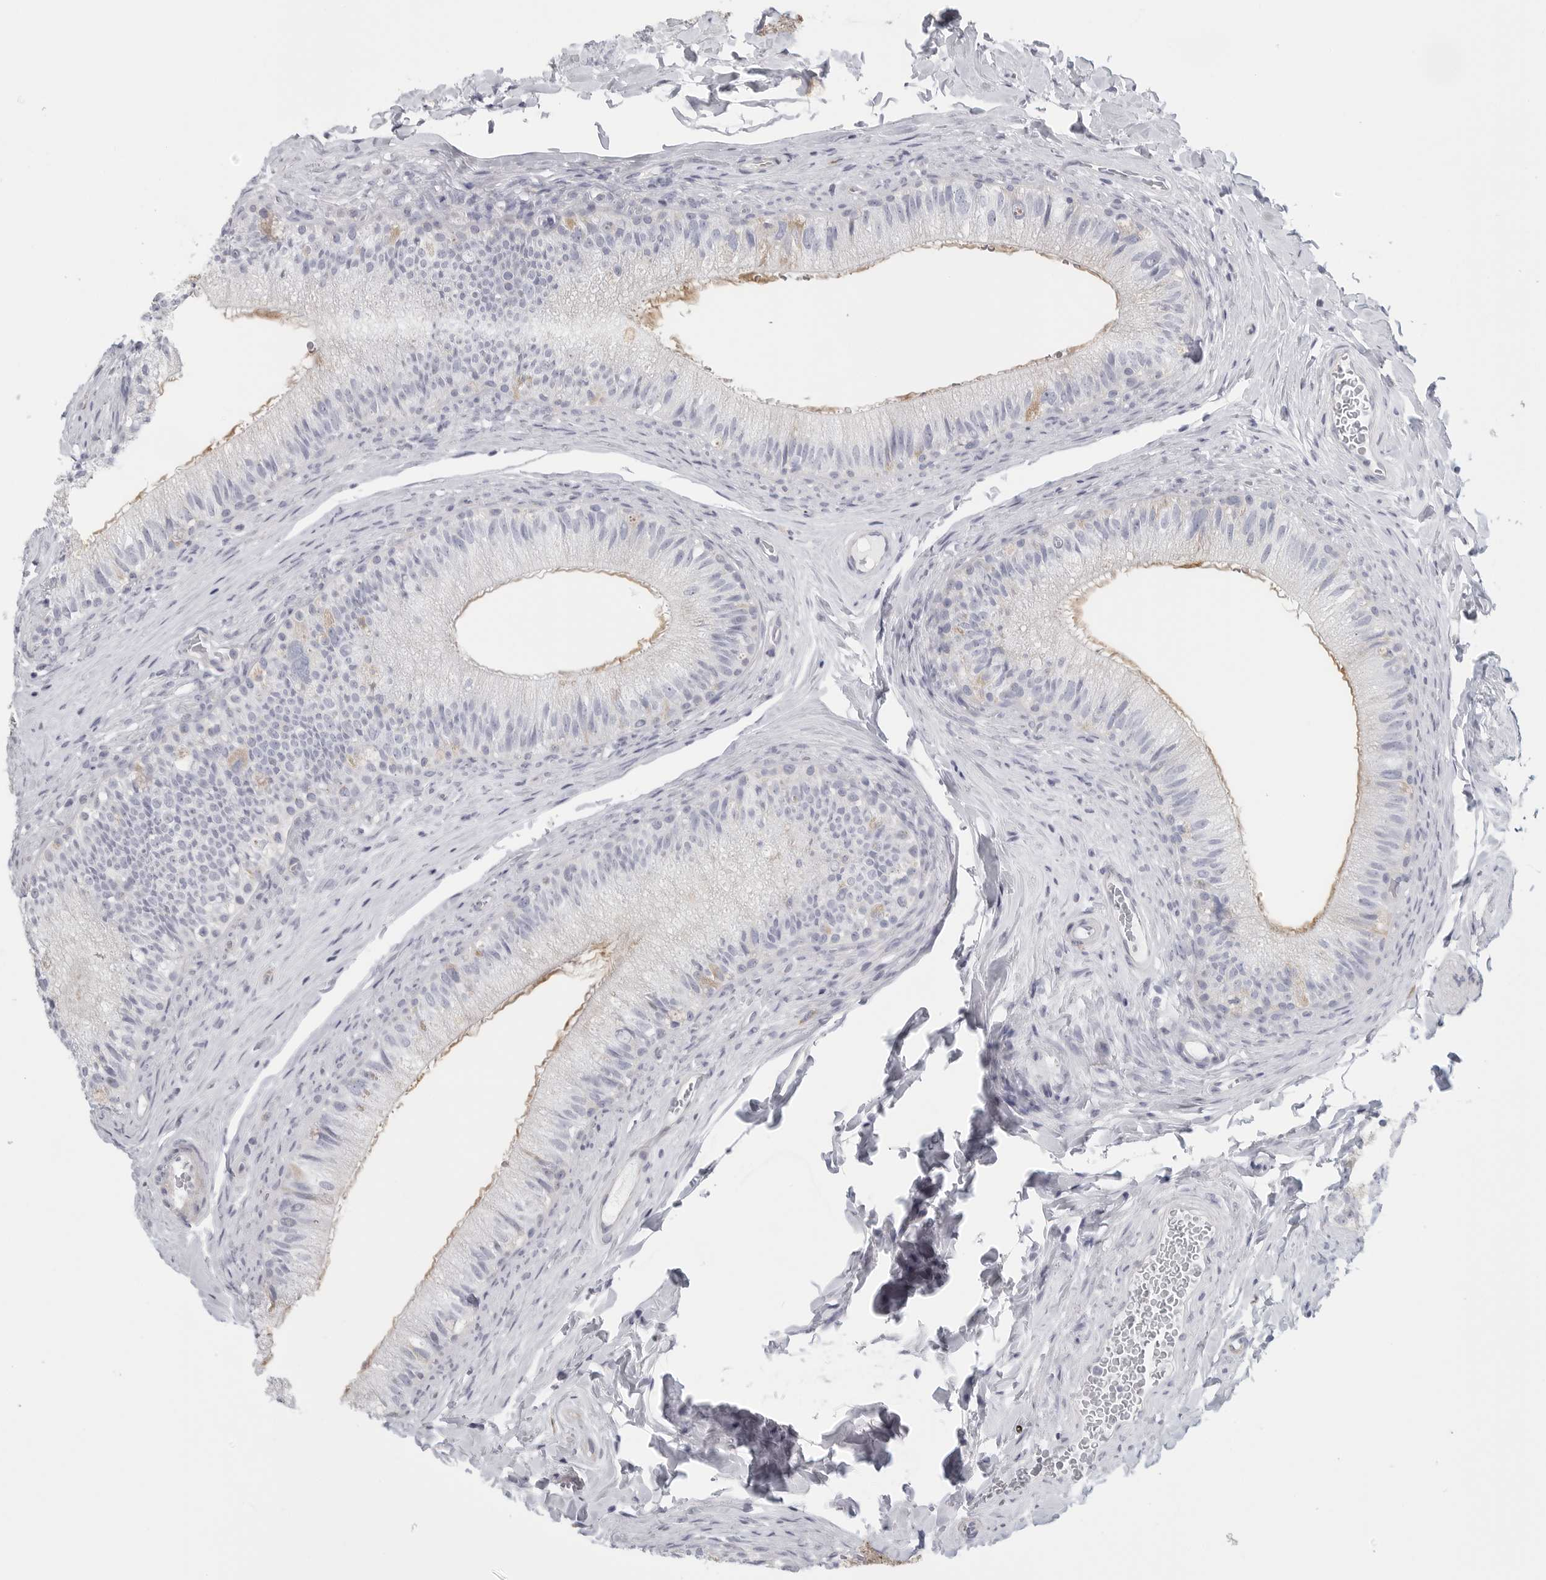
{"staining": {"intensity": "moderate", "quantity": "<25%", "location": "cytoplasmic/membranous"}, "tissue": "epididymis", "cell_type": "Glandular cells", "image_type": "normal", "snomed": [{"axis": "morphology", "description": "Normal tissue, NOS"}, {"axis": "topography", "description": "Epididymis"}], "caption": "Immunohistochemistry (IHC) of unremarkable epididymis displays low levels of moderate cytoplasmic/membranous staining in approximately <25% of glandular cells.", "gene": "TNR", "patient": {"sex": "male", "age": 49}}